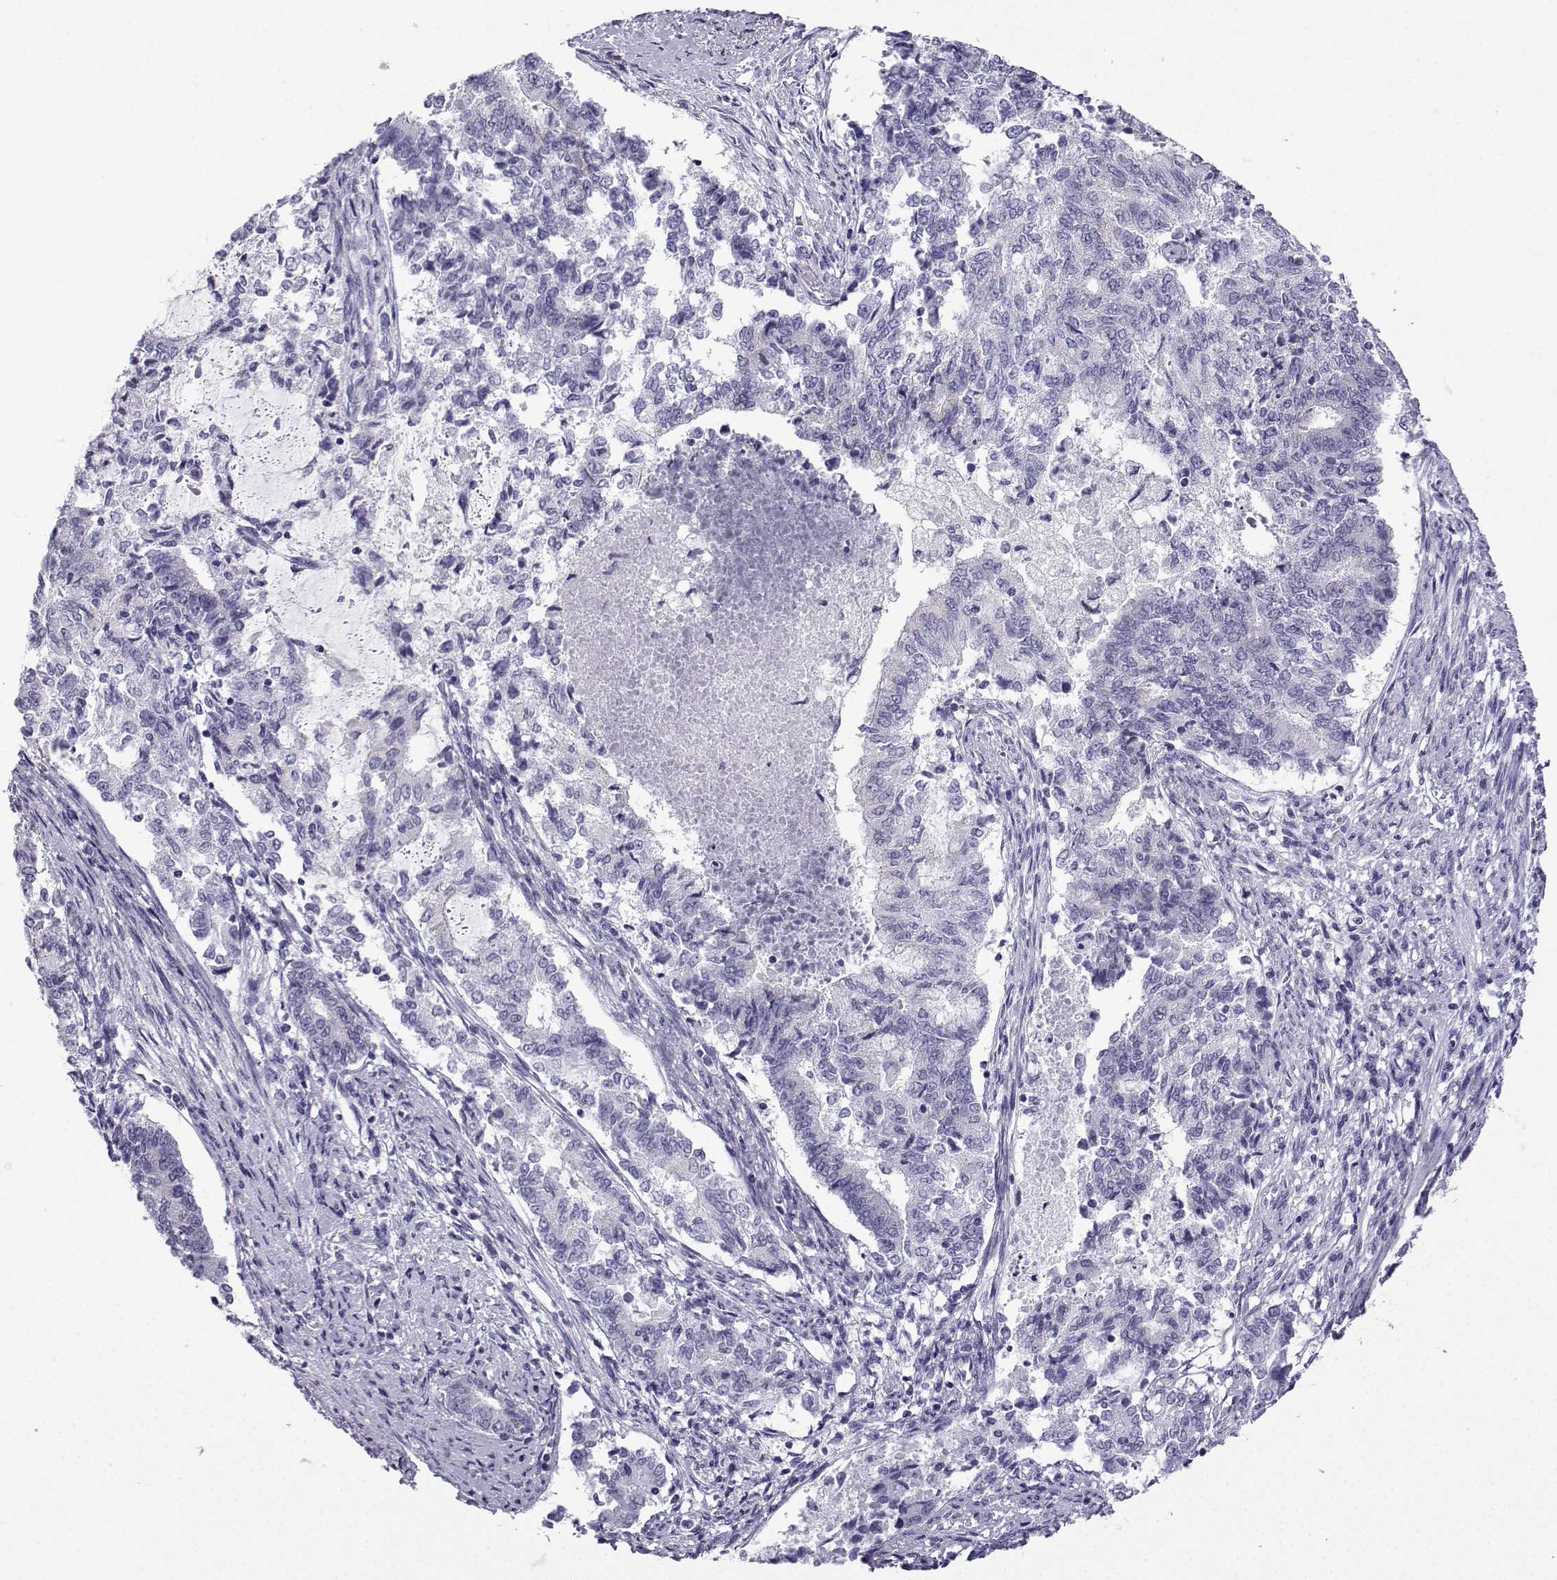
{"staining": {"intensity": "negative", "quantity": "none", "location": "none"}, "tissue": "endometrial cancer", "cell_type": "Tumor cells", "image_type": "cancer", "snomed": [{"axis": "morphology", "description": "Adenocarcinoma, NOS"}, {"axis": "topography", "description": "Endometrium"}], "caption": "Tumor cells are negative for brown protein staining in endometrial cancer.", "gene": "ACRBP", "patient": {"sex": "female", "age": 65}}